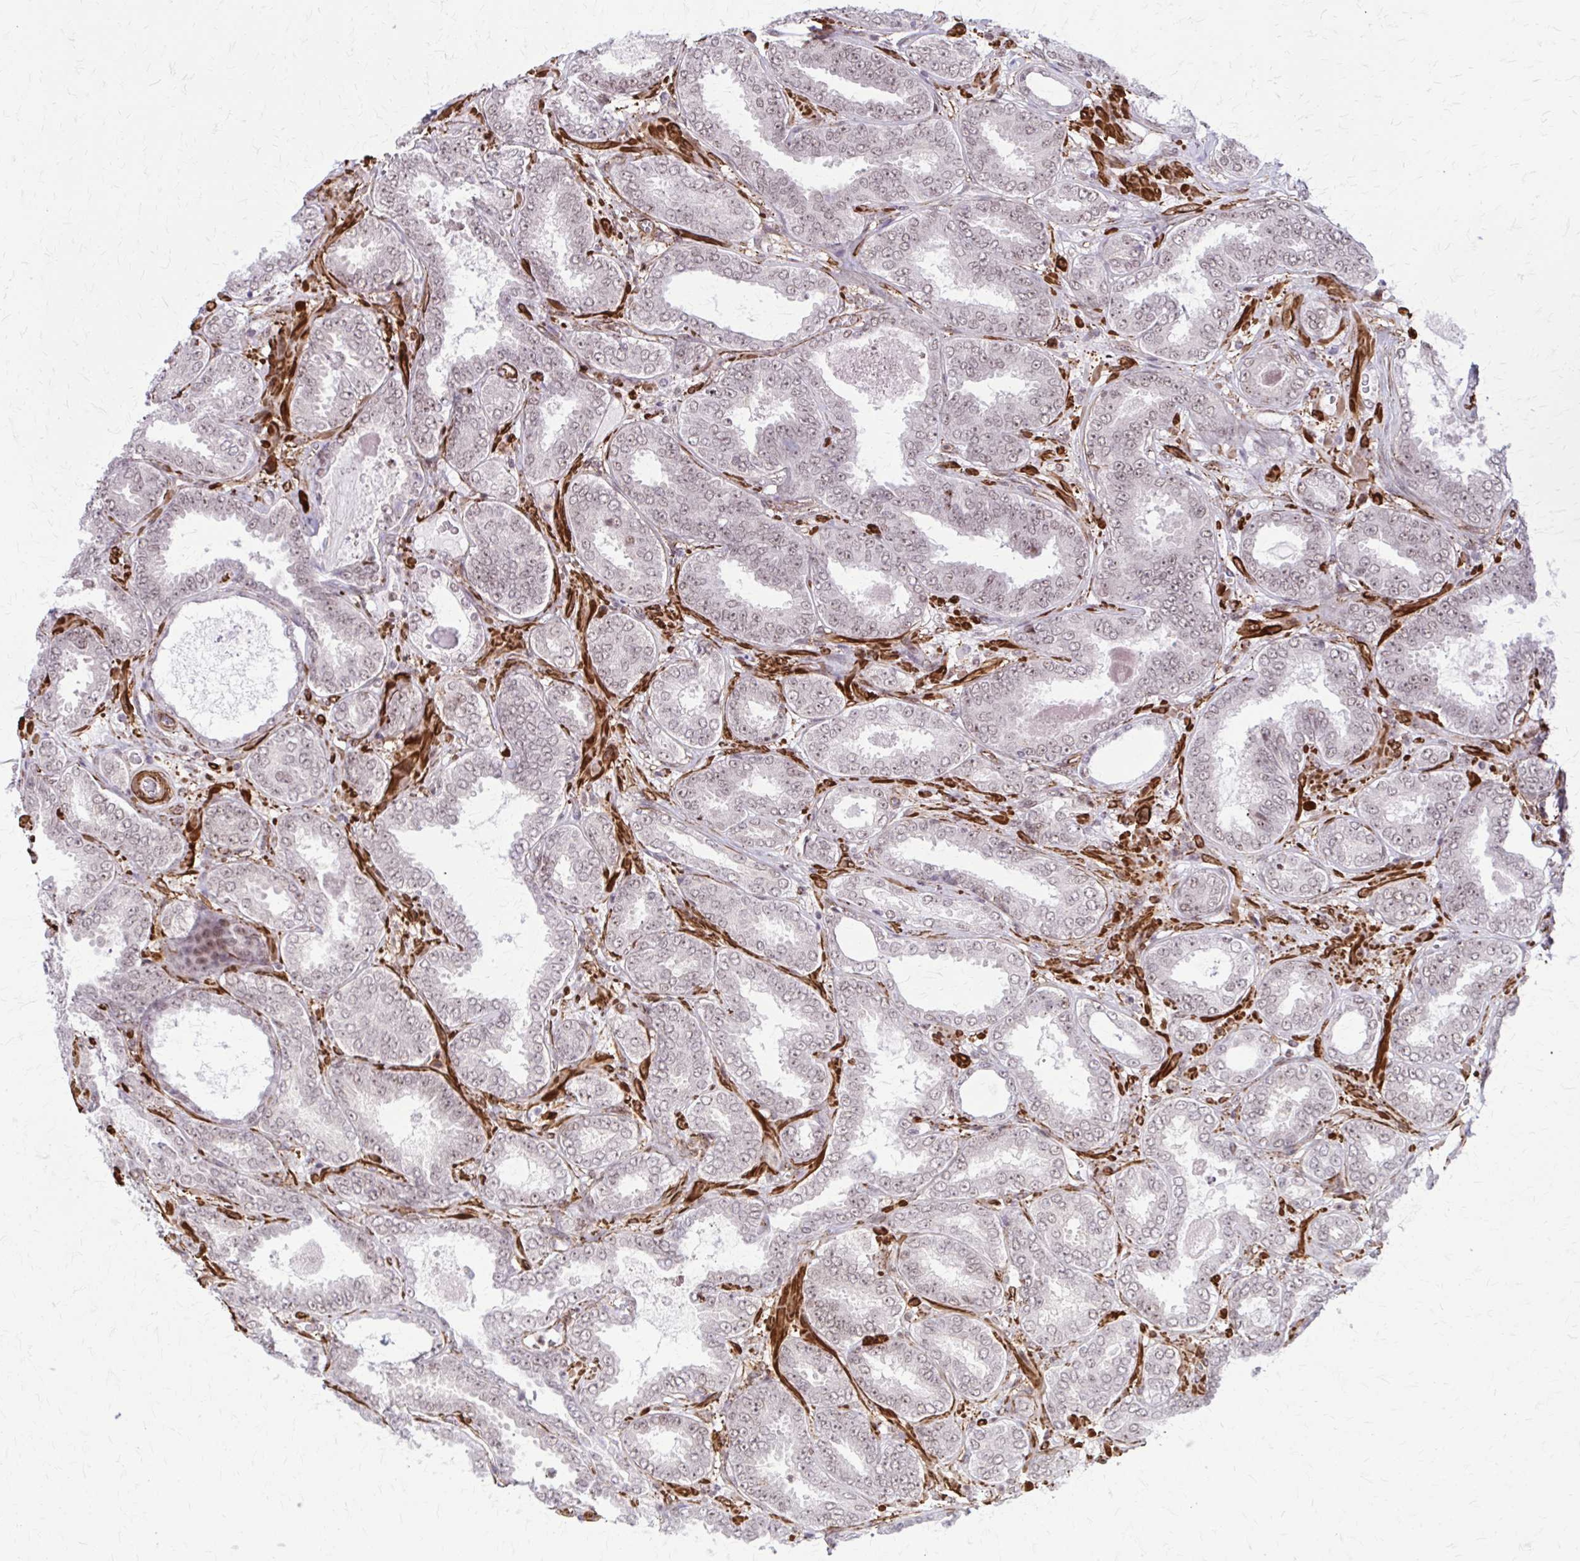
{"staining": {"intensity": "weak", "quantity": "25%-75%", "location": "nuclear"}, "tissue": "prostate cancer", "cell_type": "Tumor cells", "image_type": "cancer", "snomed": [{"axis": "morphology", "description": "Adenocarcinoma, High grade"}, {"axis": "topography", "description": "Prostate"}], "caption": "Prostate cancer stained with DAB immunohistochemistry (IHC) exhibits low levels of weak nuclear staining in about 25%-75% of tumor cells. (brown staining indicates protein expression, while blue staining denotes nuclei).", "gene": "NRBF2", "patient": {"sex": "male", "age": 72}}